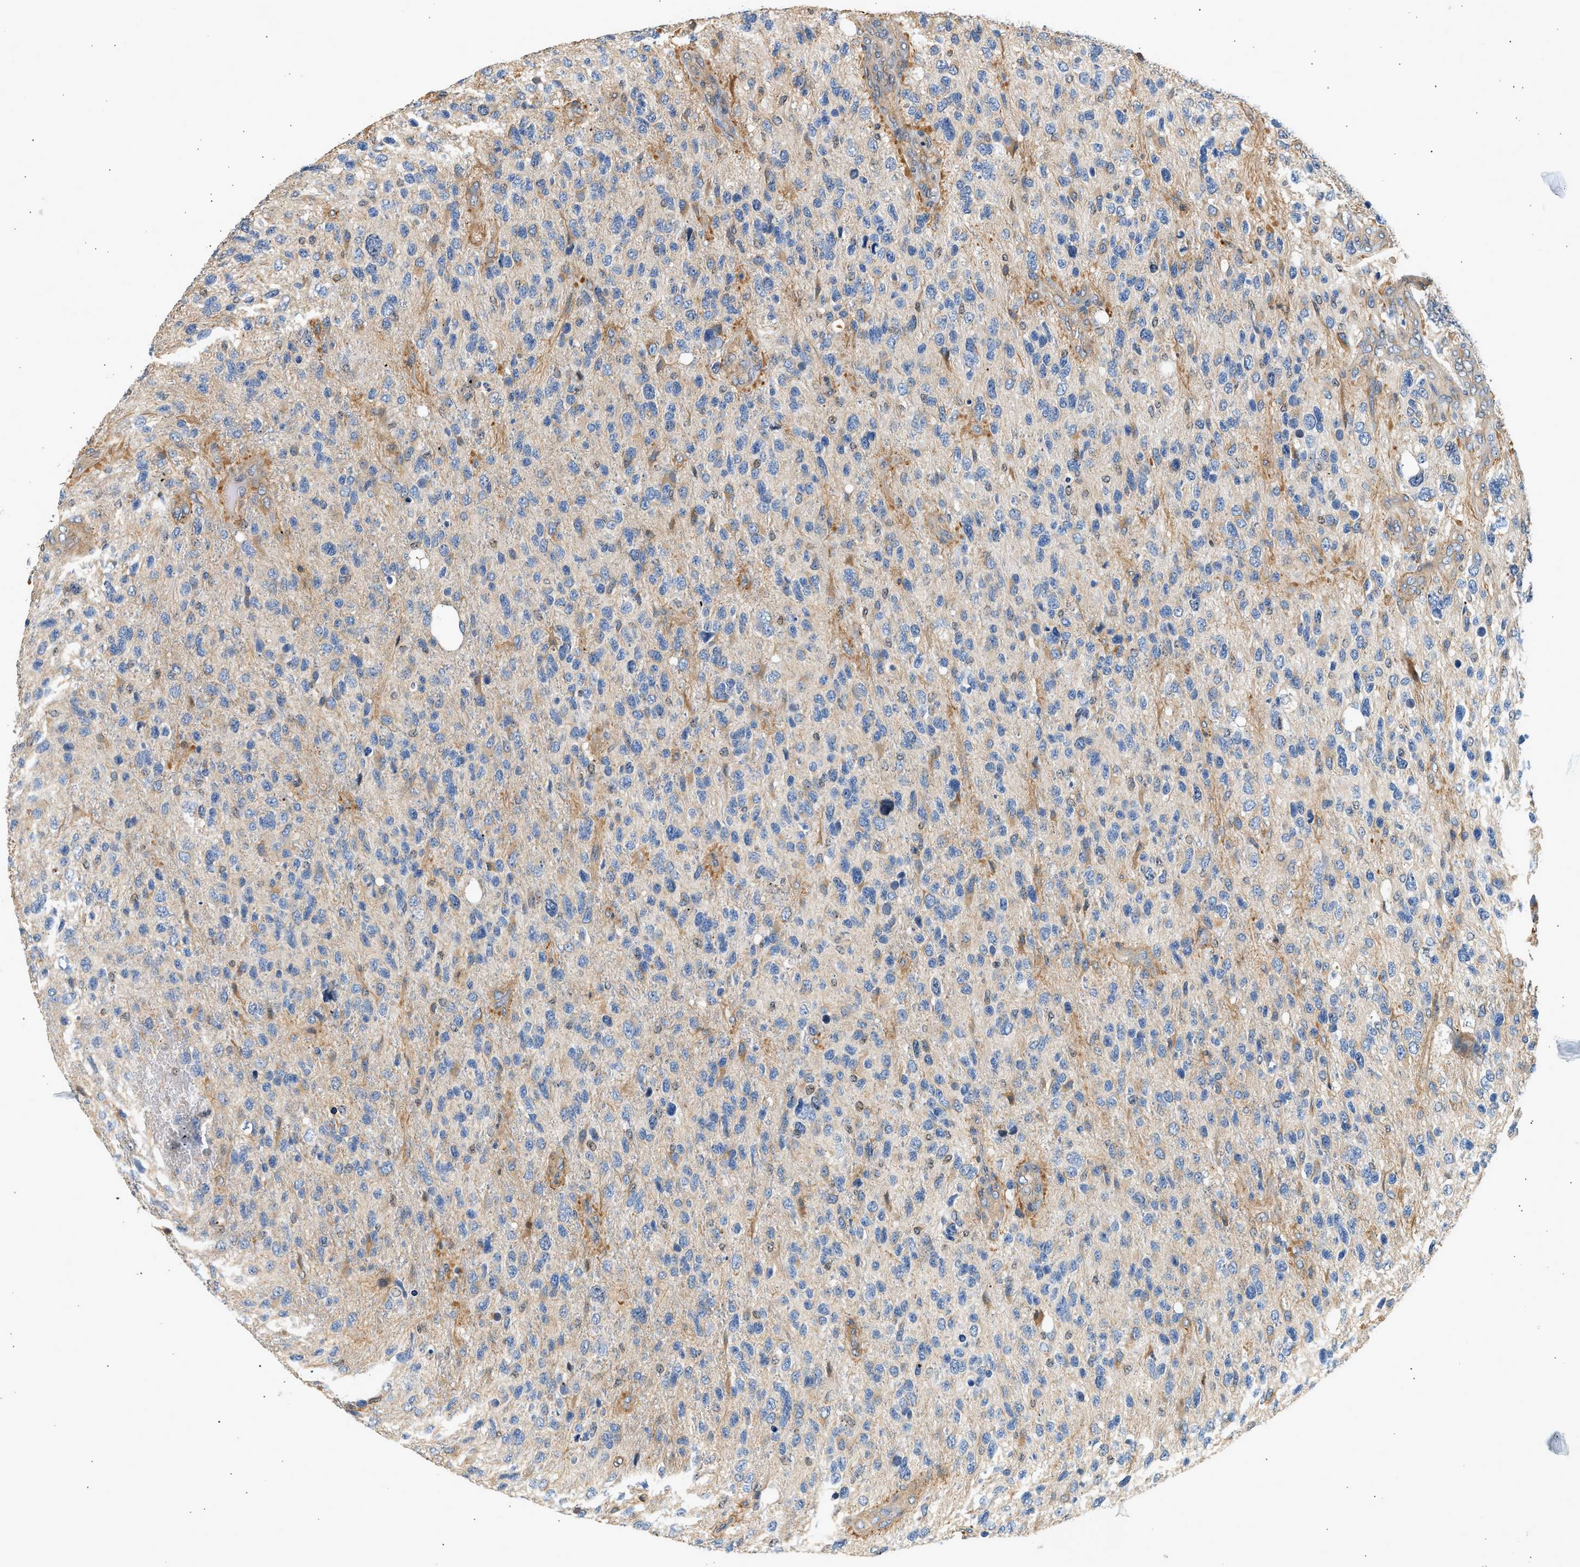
{"staining": {"intensity": "negative", "quantity": "none", "location": "none"}, "tissue": "glioma", "cell_type": "Tumor cells", "image_type": "cancer", "snomed": [{"axis": "morphology", "description": "Glioma, malignant, High grade"}, {"axis": "topography", "description": "Brain"}], "caption": "Tumor cells are negative for protein expression in human glioma. The staining is performed using DAB brown chromogen with nuclei counter-stained in using hematoxylin.", "gene": "WDR31", "patient": {"sex": "female", "age": 58}}